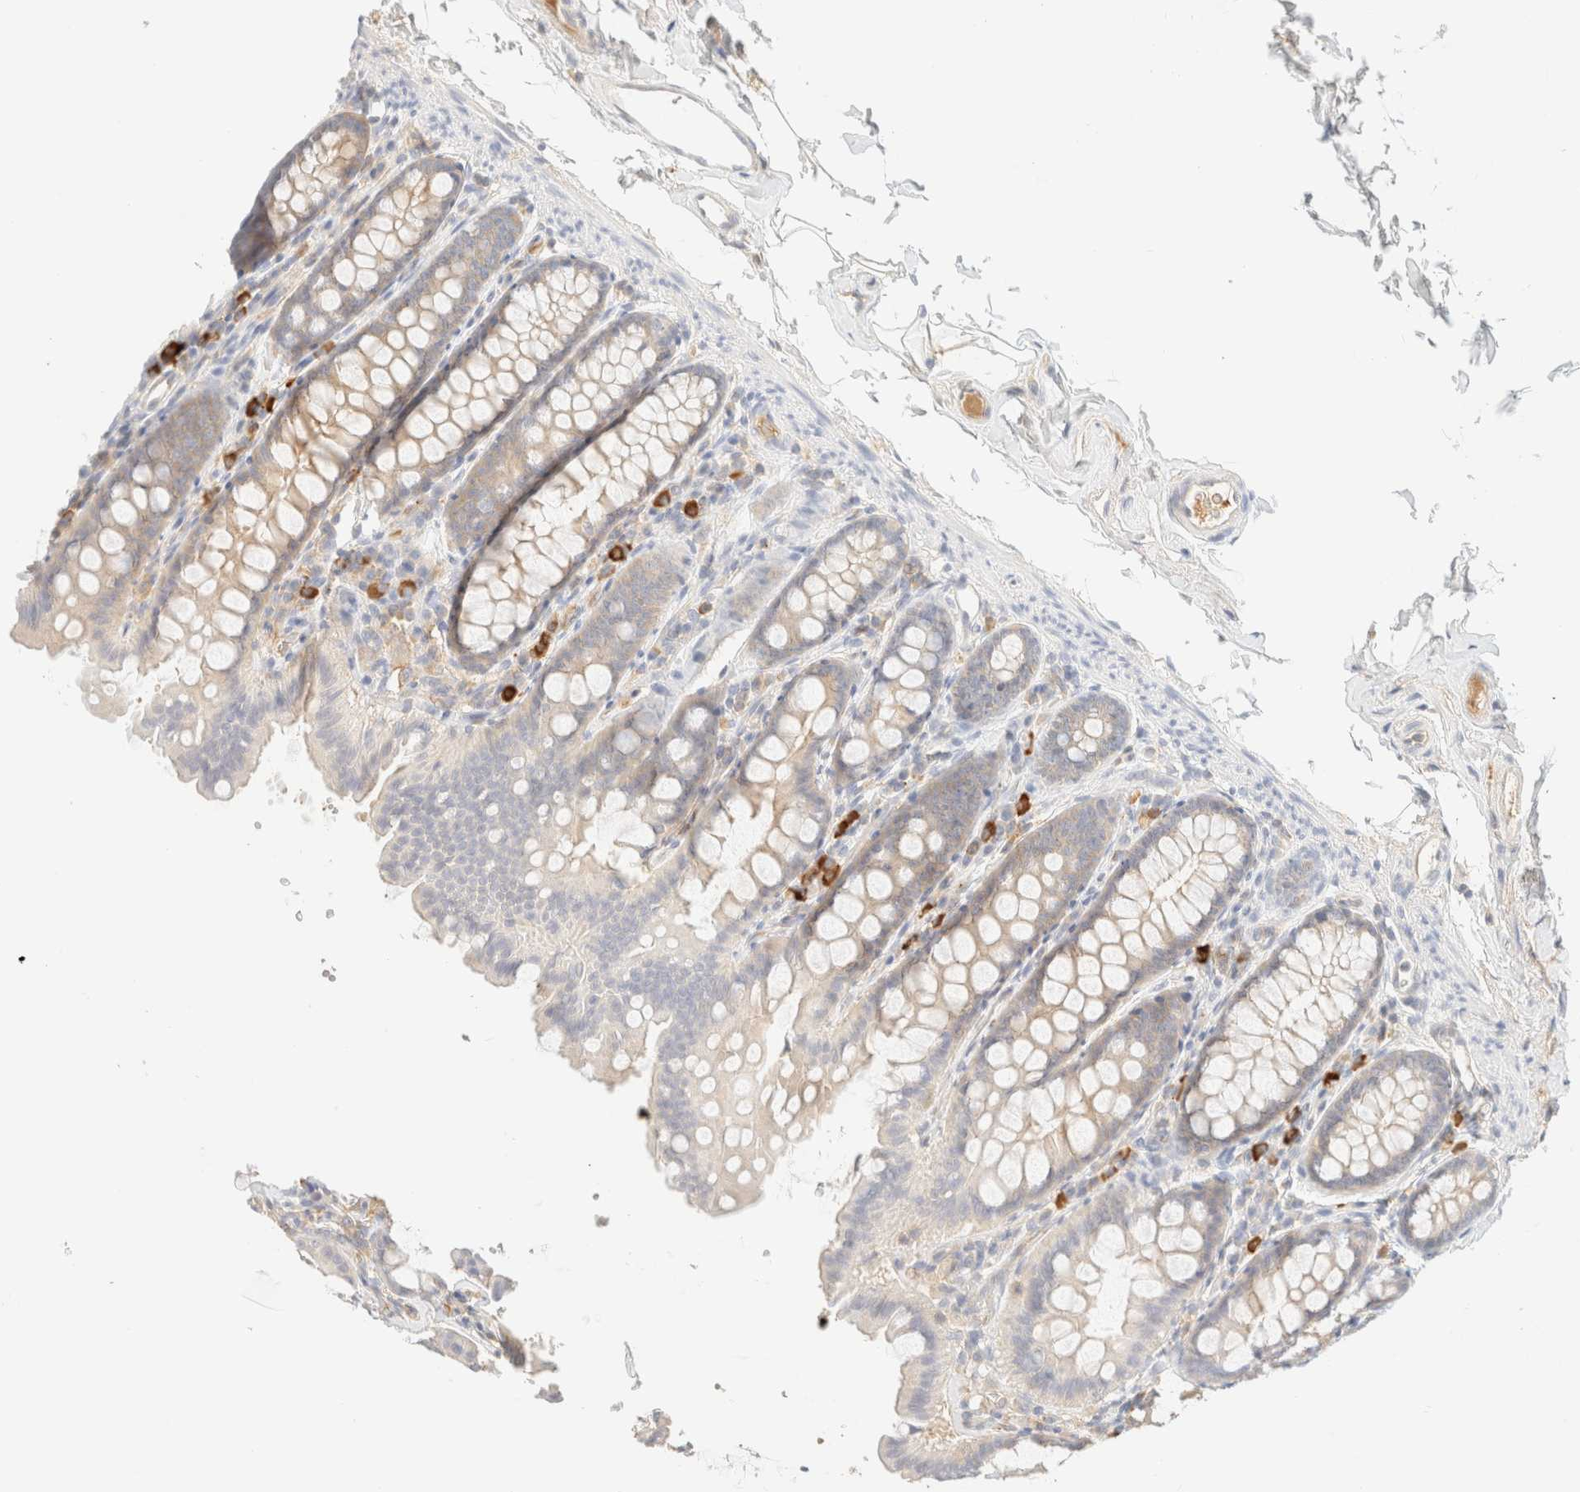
{"staining": {"intensity": "negative", "quantity": "none", "location": "none"}, "tissue": "colon", "cell_type": "Endothelial cells", "image_type": "normal", "snomed": [{"axis": "morphology", "description": "Normal tissue, NOS"}, {"axis": "topography", "description": "Colon"}, {"axis": "topography", "description": "Peripheral nerve tissue"}], "caption": "IHC image of benign colon: human colon stained with DAB reveals no significant protein staining in endothelial cells.", "gene": "FHOD1", "patient": {"sex": "female", "age": 61}}